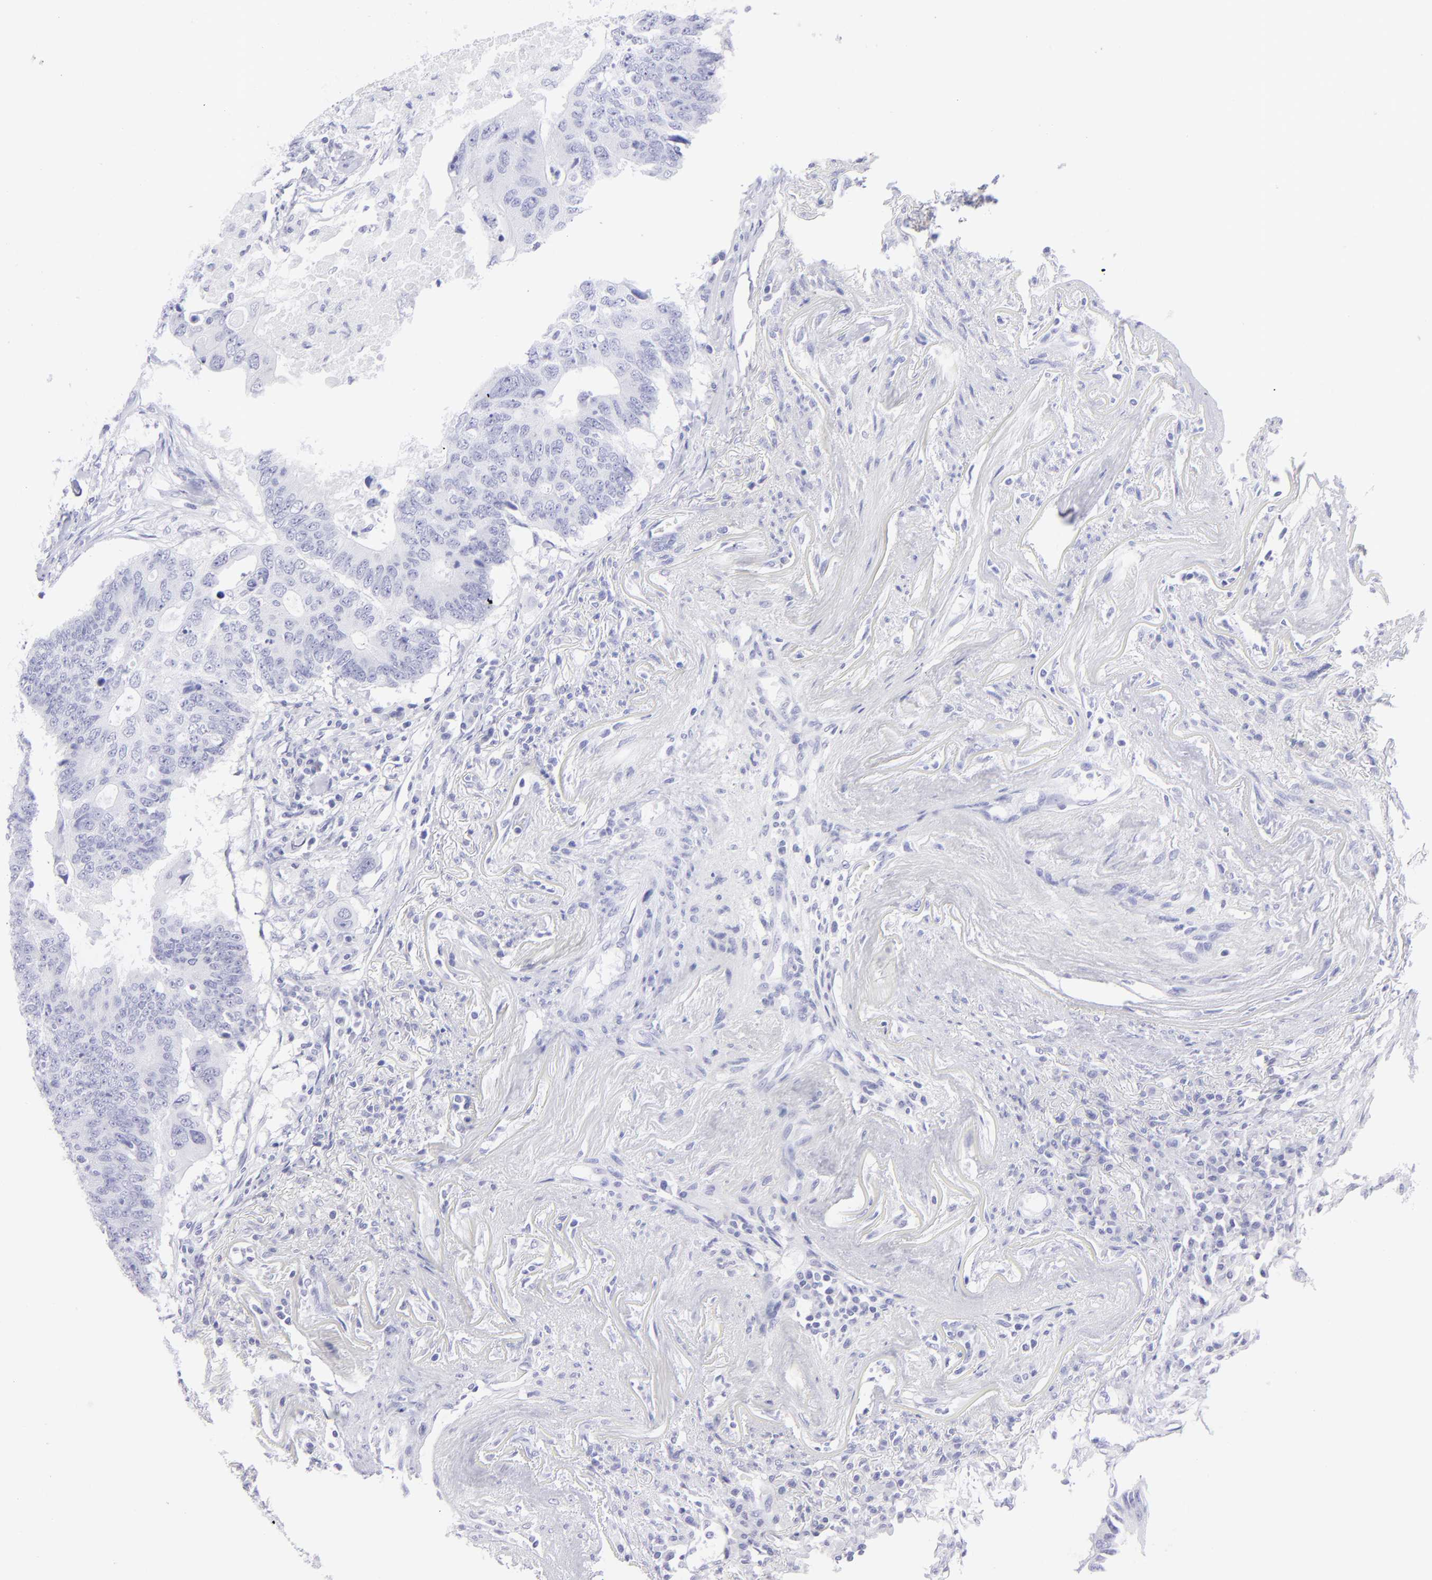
{"staining": {"intensity": "negative", "quantity": "none", "location": "none"}, "tissue": "colorectal cancer", "cell_type": "Tumor cells", "image_type": "cancer", "snomed": [{"axis": "morphology", "description": "Adenocarcinoma, NOS"}, {"axis": "topography", "description": "Colon"}], "caption": "Immunohistochemistry of colorectal adenocarcinoma demonstrates no positivity in tumor cells. (Stains: DAB immunohistochemistry (IHC) with hematoxylin counter stain, Microscopy: brightfield microscopy at high magnification).", "gene": "SLC1A3", "patient": {"sex": "male", "age": 71}}